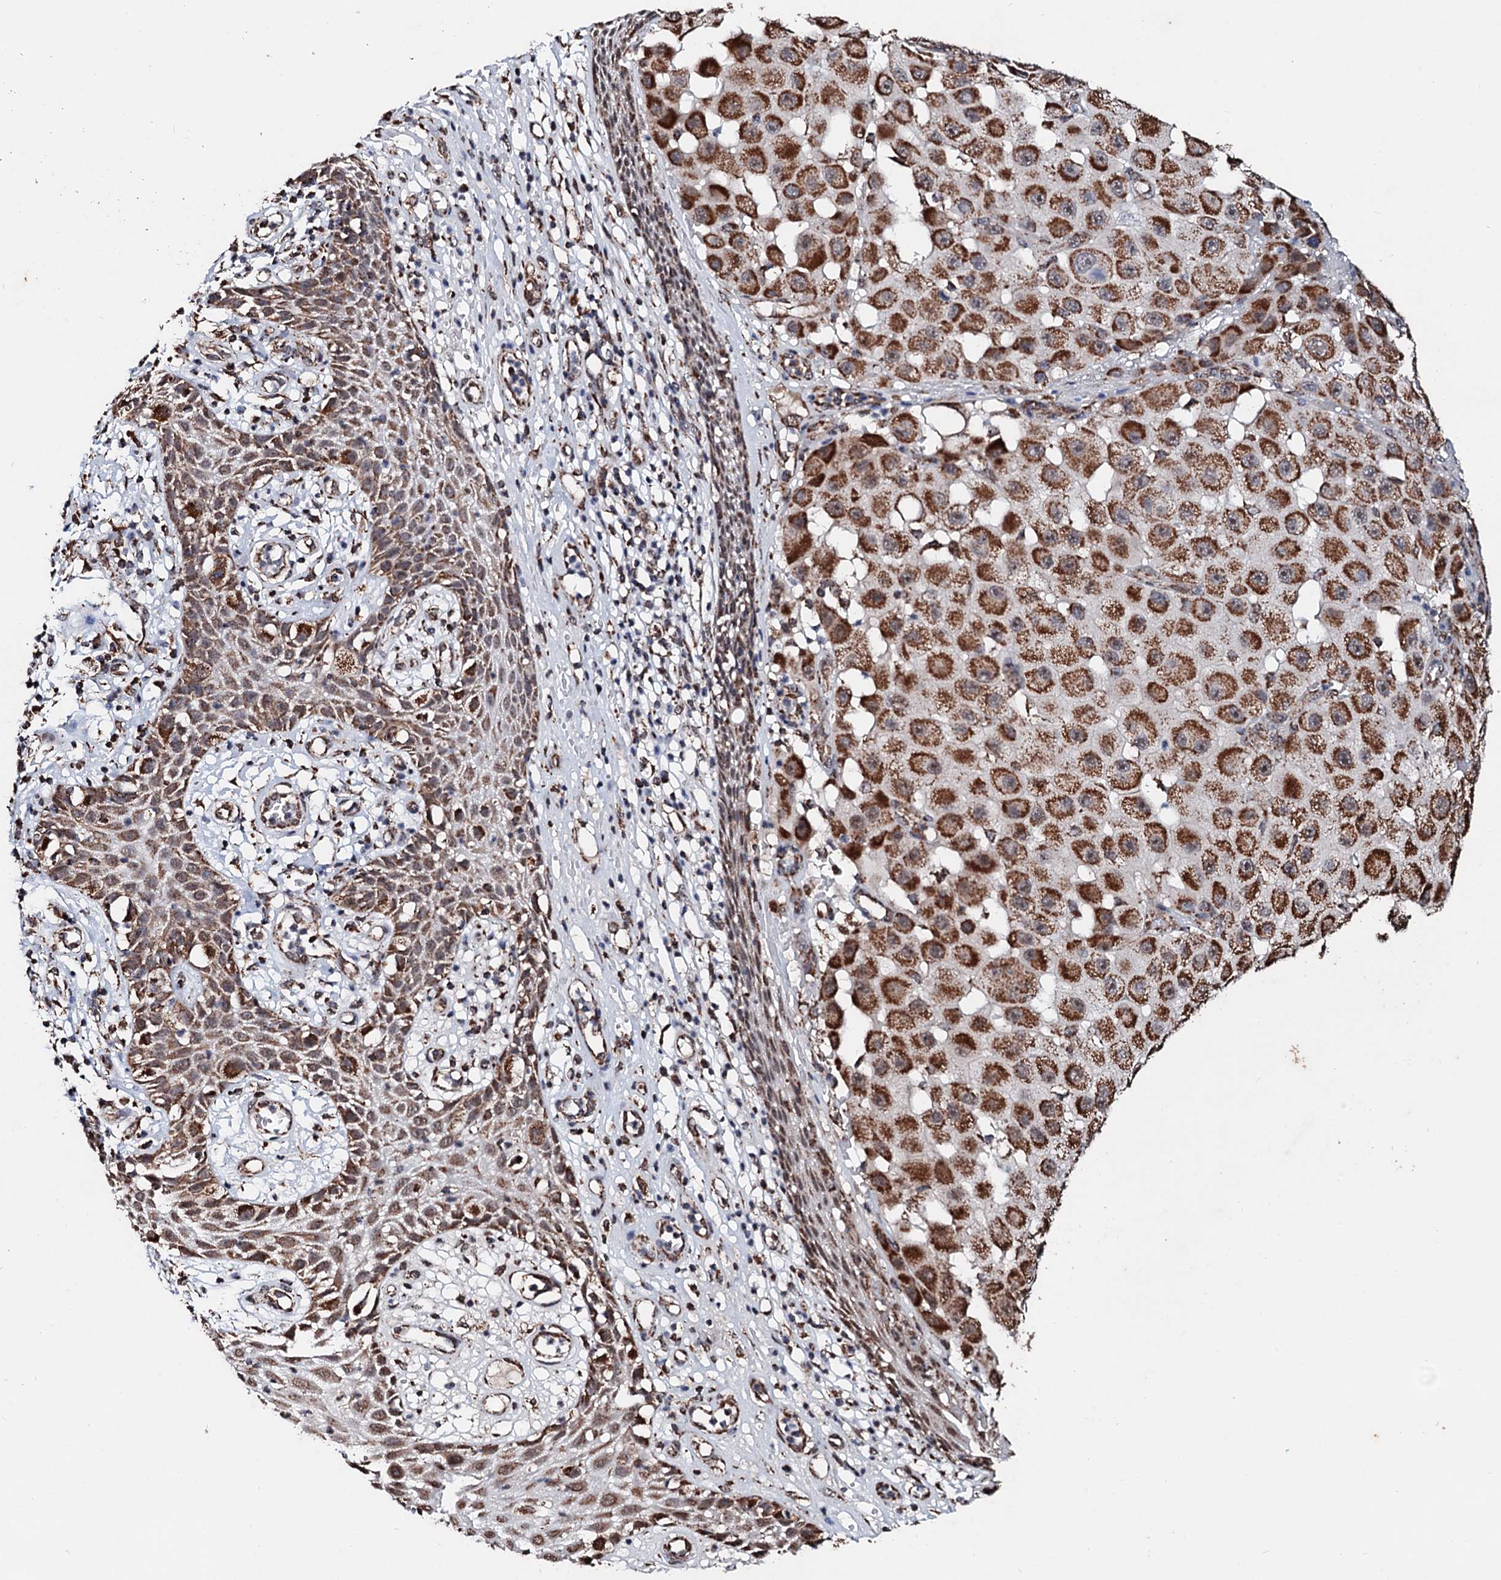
{"staining": {"intensity": "strong", "quantity": ">75%", "location": "cytoplasmic/membranous"}, "tissue": "melanoma", "cell_type": "Tumor cells", "image_type": "cancer", "snomed": [{"axis": "morphology", "description": "Malignant melanoma, NOS"}, {"axis": "topography", "description": "Skin"}], "caption": "Protein staining by IHC demonstrates strong cytoplasmic/membranous positivity in about >75% of tumor cells in melanoma.", "gene": "SECISBP2L", "patient": {"sex": "female", "age": 81}}